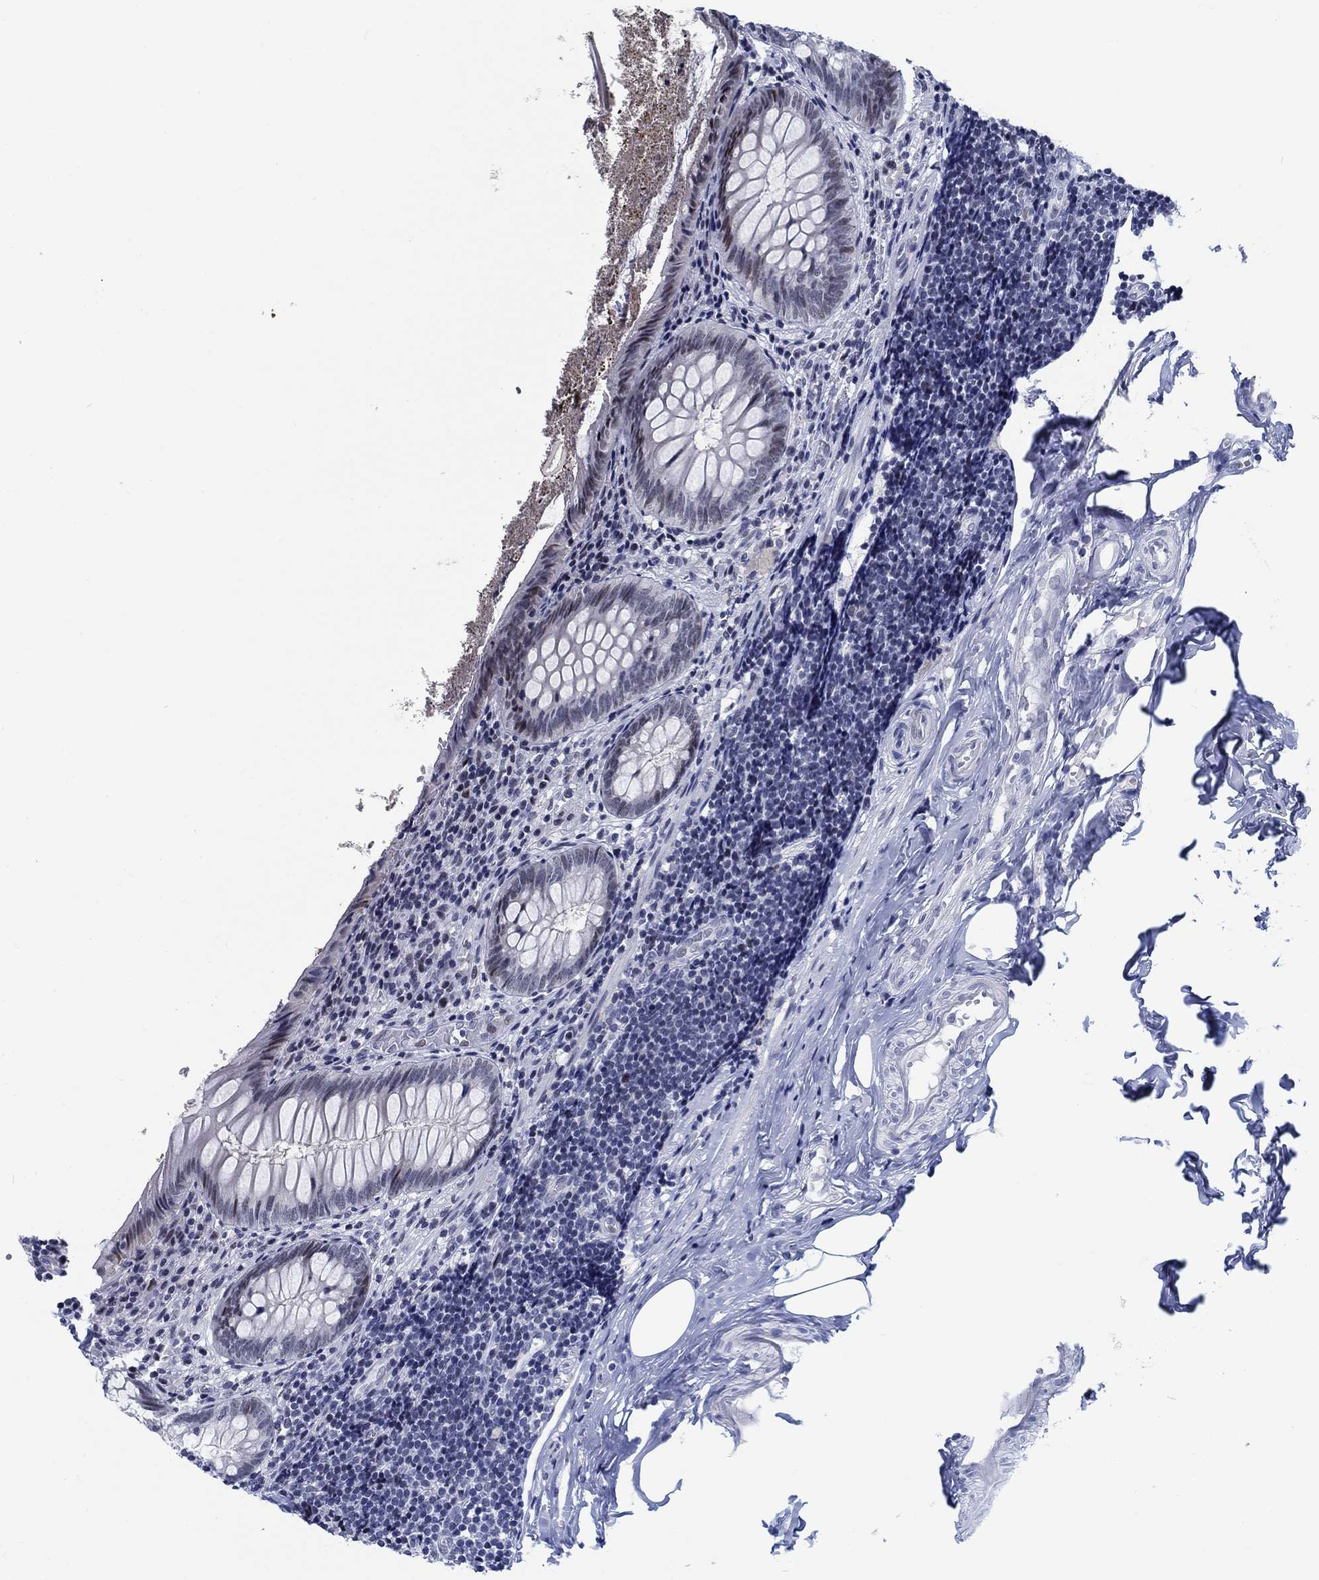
{"staining": {"intensity": "moderate", "quantity": "<25%", "location": "nuclear"}, "tissue": "appendix", "cell_type": "Glandular cells", "image_type": "normal", "snomed": [{"axis": "morphology", "description": "Normal tissue, NOS"}, {"axis": "topography", "description": "Appendix"}], "caption": "The histopathology image exhibits a brown stain indicating the presence of a protein in the nuclear of glandular cells in appendix. The staining was performed using DAB (3,3'-diaminobenzidine), with brown indicating positive protein expression. Nuclei are stained blue with hematoxylin.", "gene": "NEU3", "patient": {"sex": "female", "age": 23}}